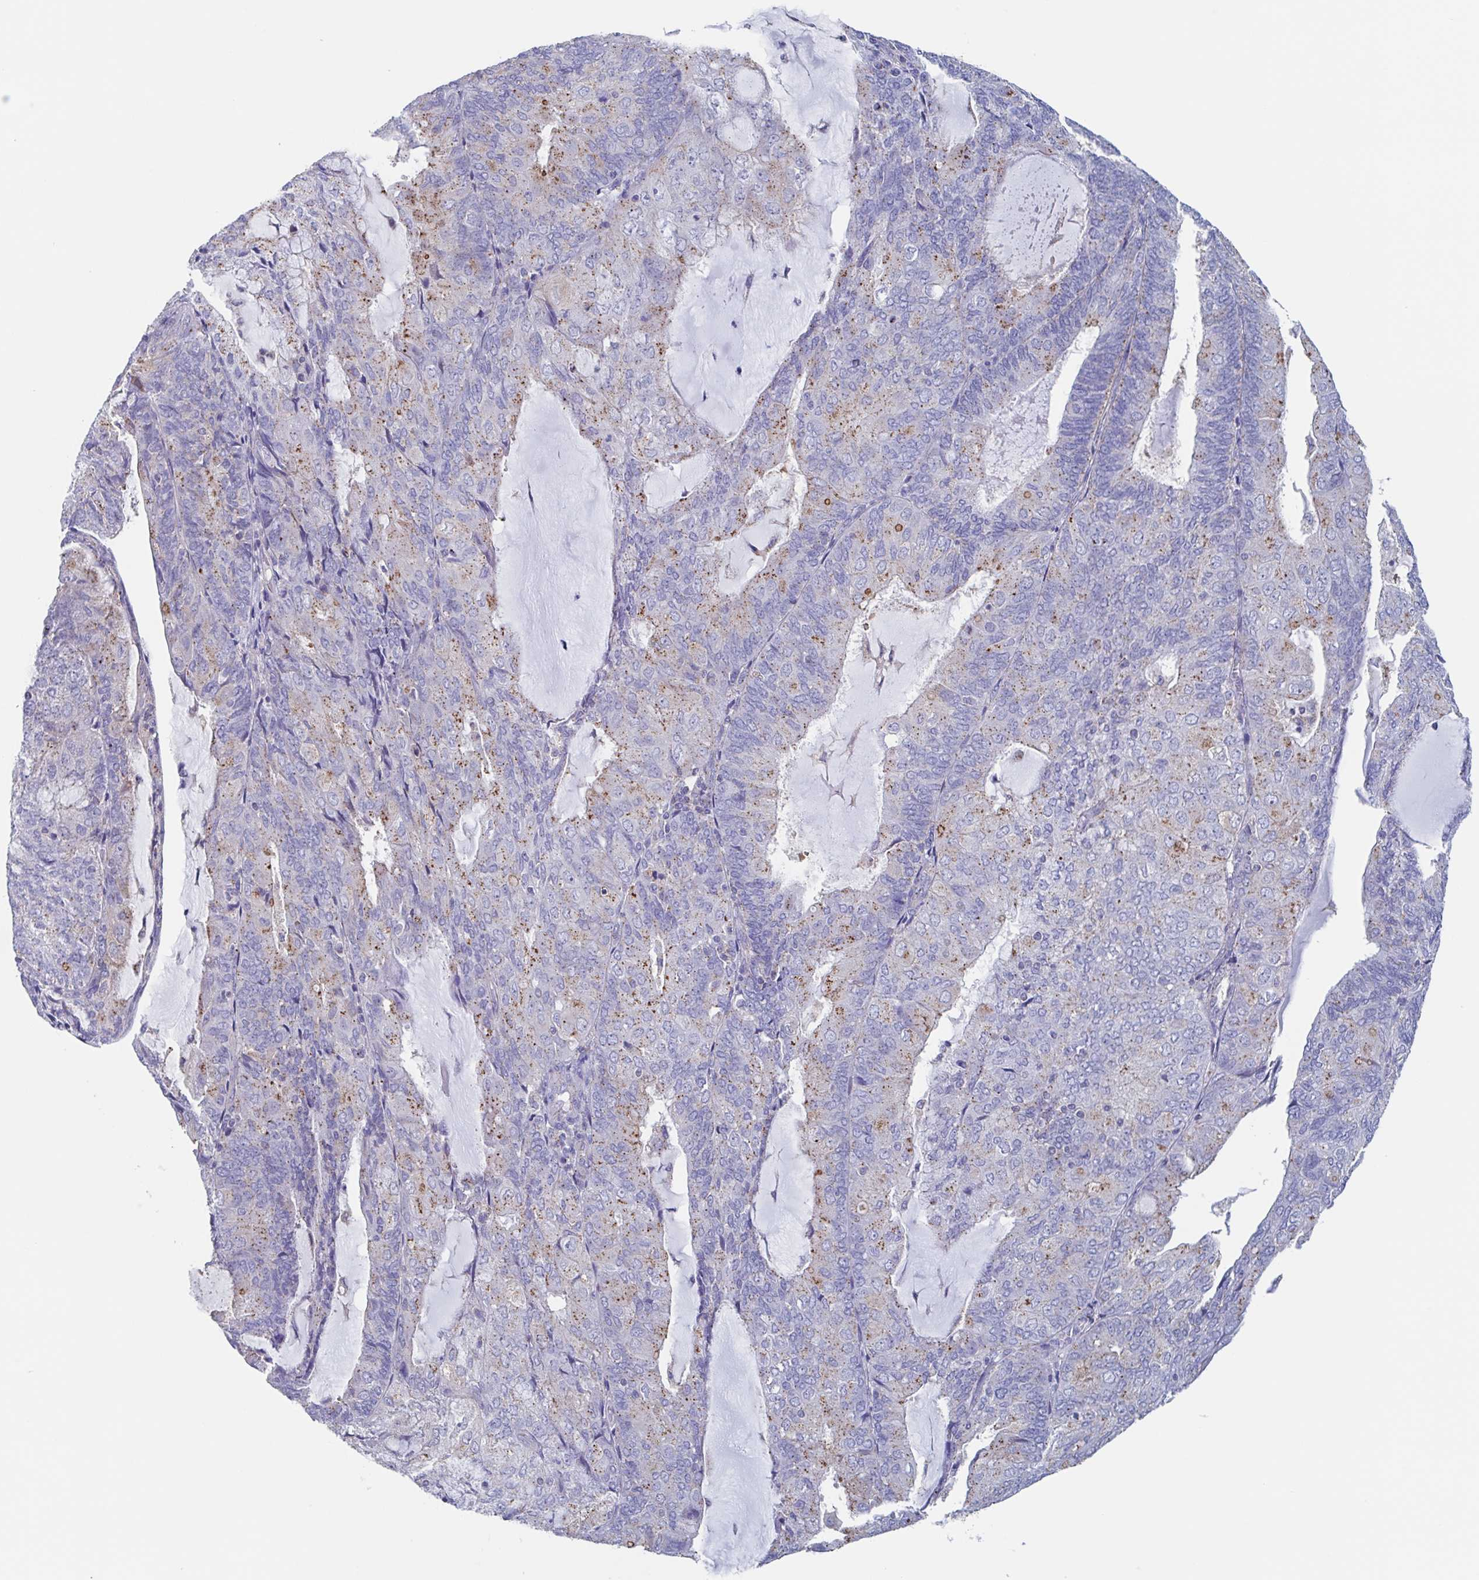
{"staining": {"intensity": "moderate", "quantity": "25%-75%", "location": "cytoplasmic/membranous"}, "tissue": "endometrial cancer", "cell_type": "Tumor cells", "image_type": "cancer", "snomed": [{"axis": "morphology", "description": "Adenocarcinoma, NOS"}, {"axis": "topography", "description": "Endometrium"}], "caption": "The image demonstrates staining of endometrial adenocarcinoma, revealing moderate cytoplasmic/membranous protein staining (brown color) within tumor cells.", "gene": "CHMP5", "patient": {"sex": "female", "age": 81}}